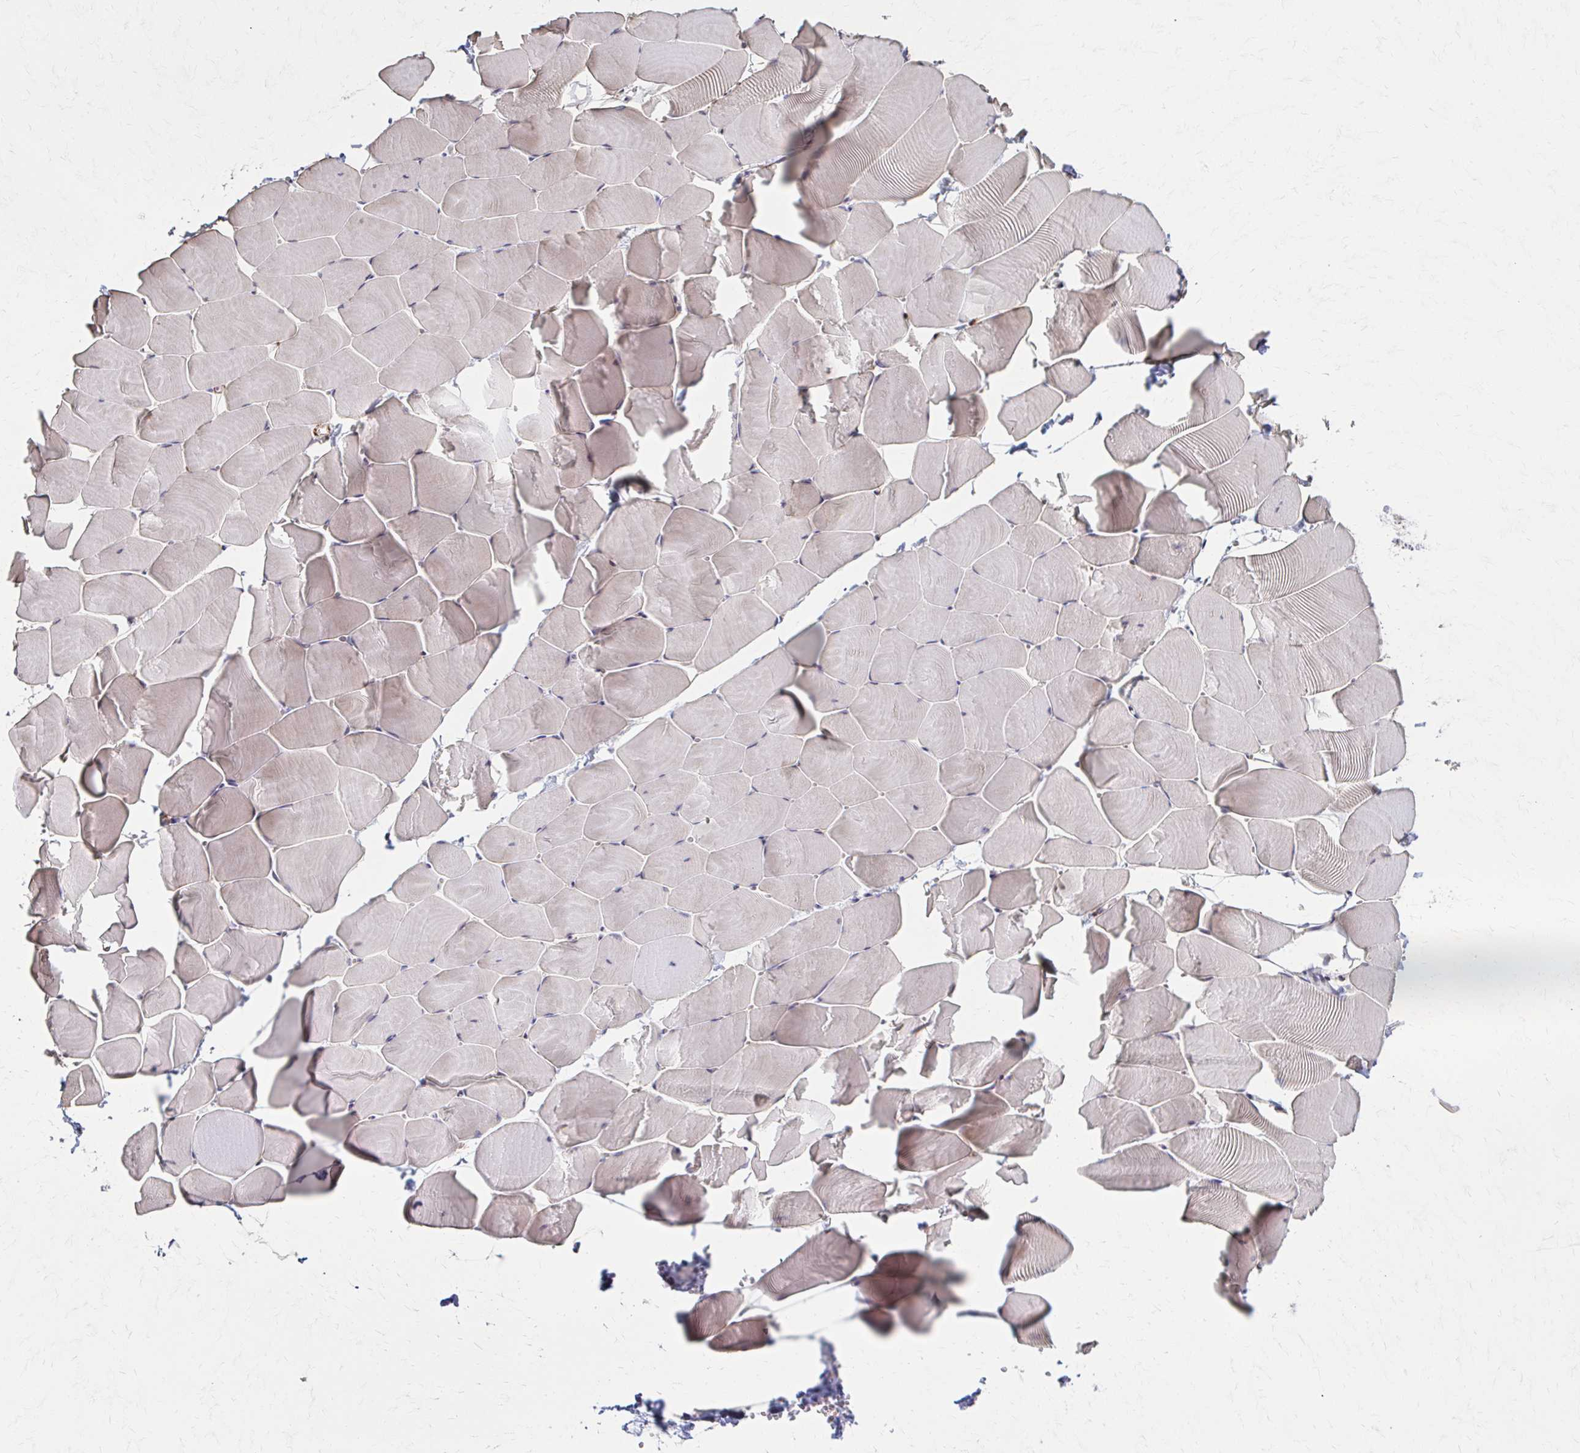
{"staining": {"intensity": "negative", "quantity": "none", "location": "none"}, "tissue": "skeletal muscle", "cell_type": "Myocytes", "image_type": "normal", "snomed": [{"axis": "morphology", "description": "Normal tissue, NOS"}, {"axis": "topography", "description": "Skeletal muscle"}], "caption": "The image shows no significant staining in myocytes of skeletal muscle. (Immunohistochemistry, brightfield microscopy, high magnification).", "gene": "TIMMDC1", "patient": {"sex": "male", "age": 25}}